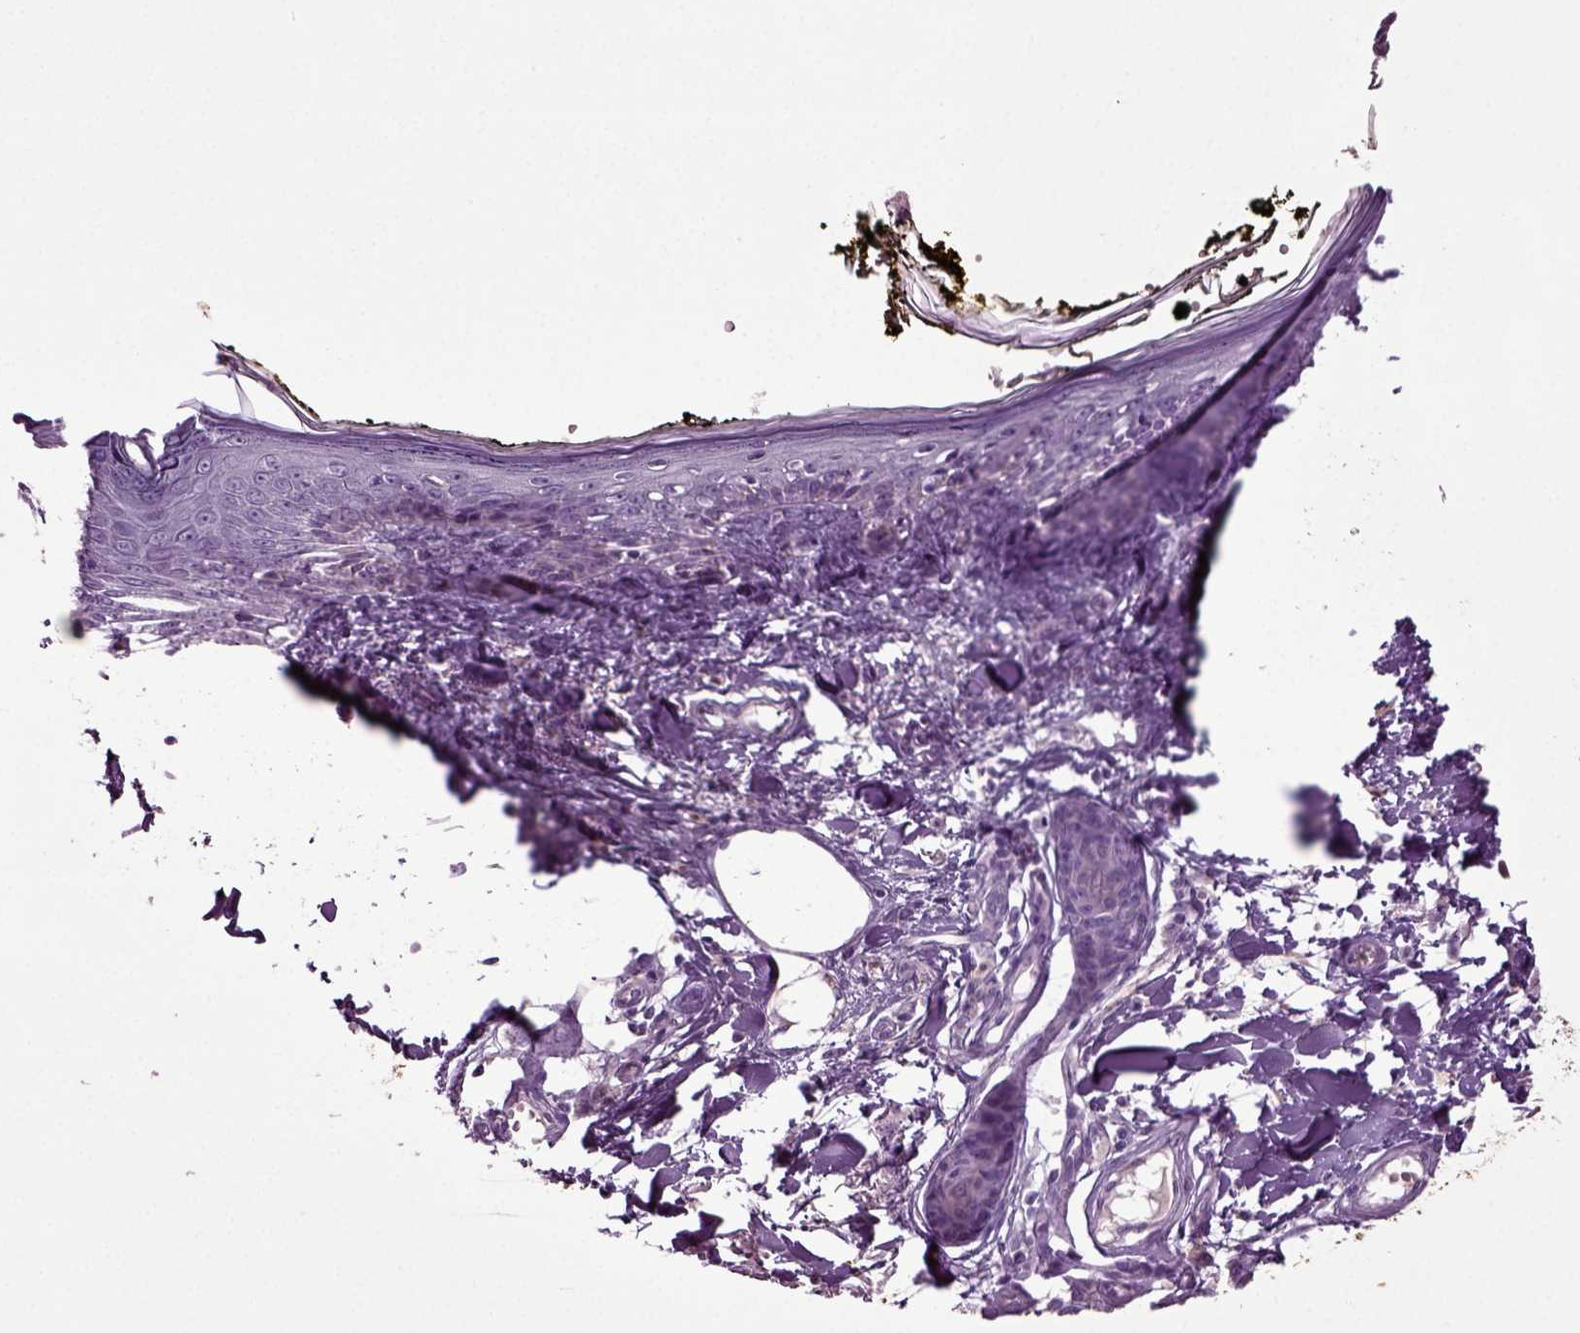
{"staining": {"intensity": "negative", "quantity": "none", "location": "none"}, "tissue": "skin", "cell_type": "Fibroblasts", "image_type": "normal", "snomed": [{"axis": "morphology", "description": "Normal tissue, NOS"}, {"axis": "topography", "description": "Skin"}], "caption": "DAB immunohistochemical staining of benign skin exhibits no significant staining in fibroblasts. Nuclei are stained in blue.", "gene": "FGF11", "patient": {"sex": "male", "age": 76}}